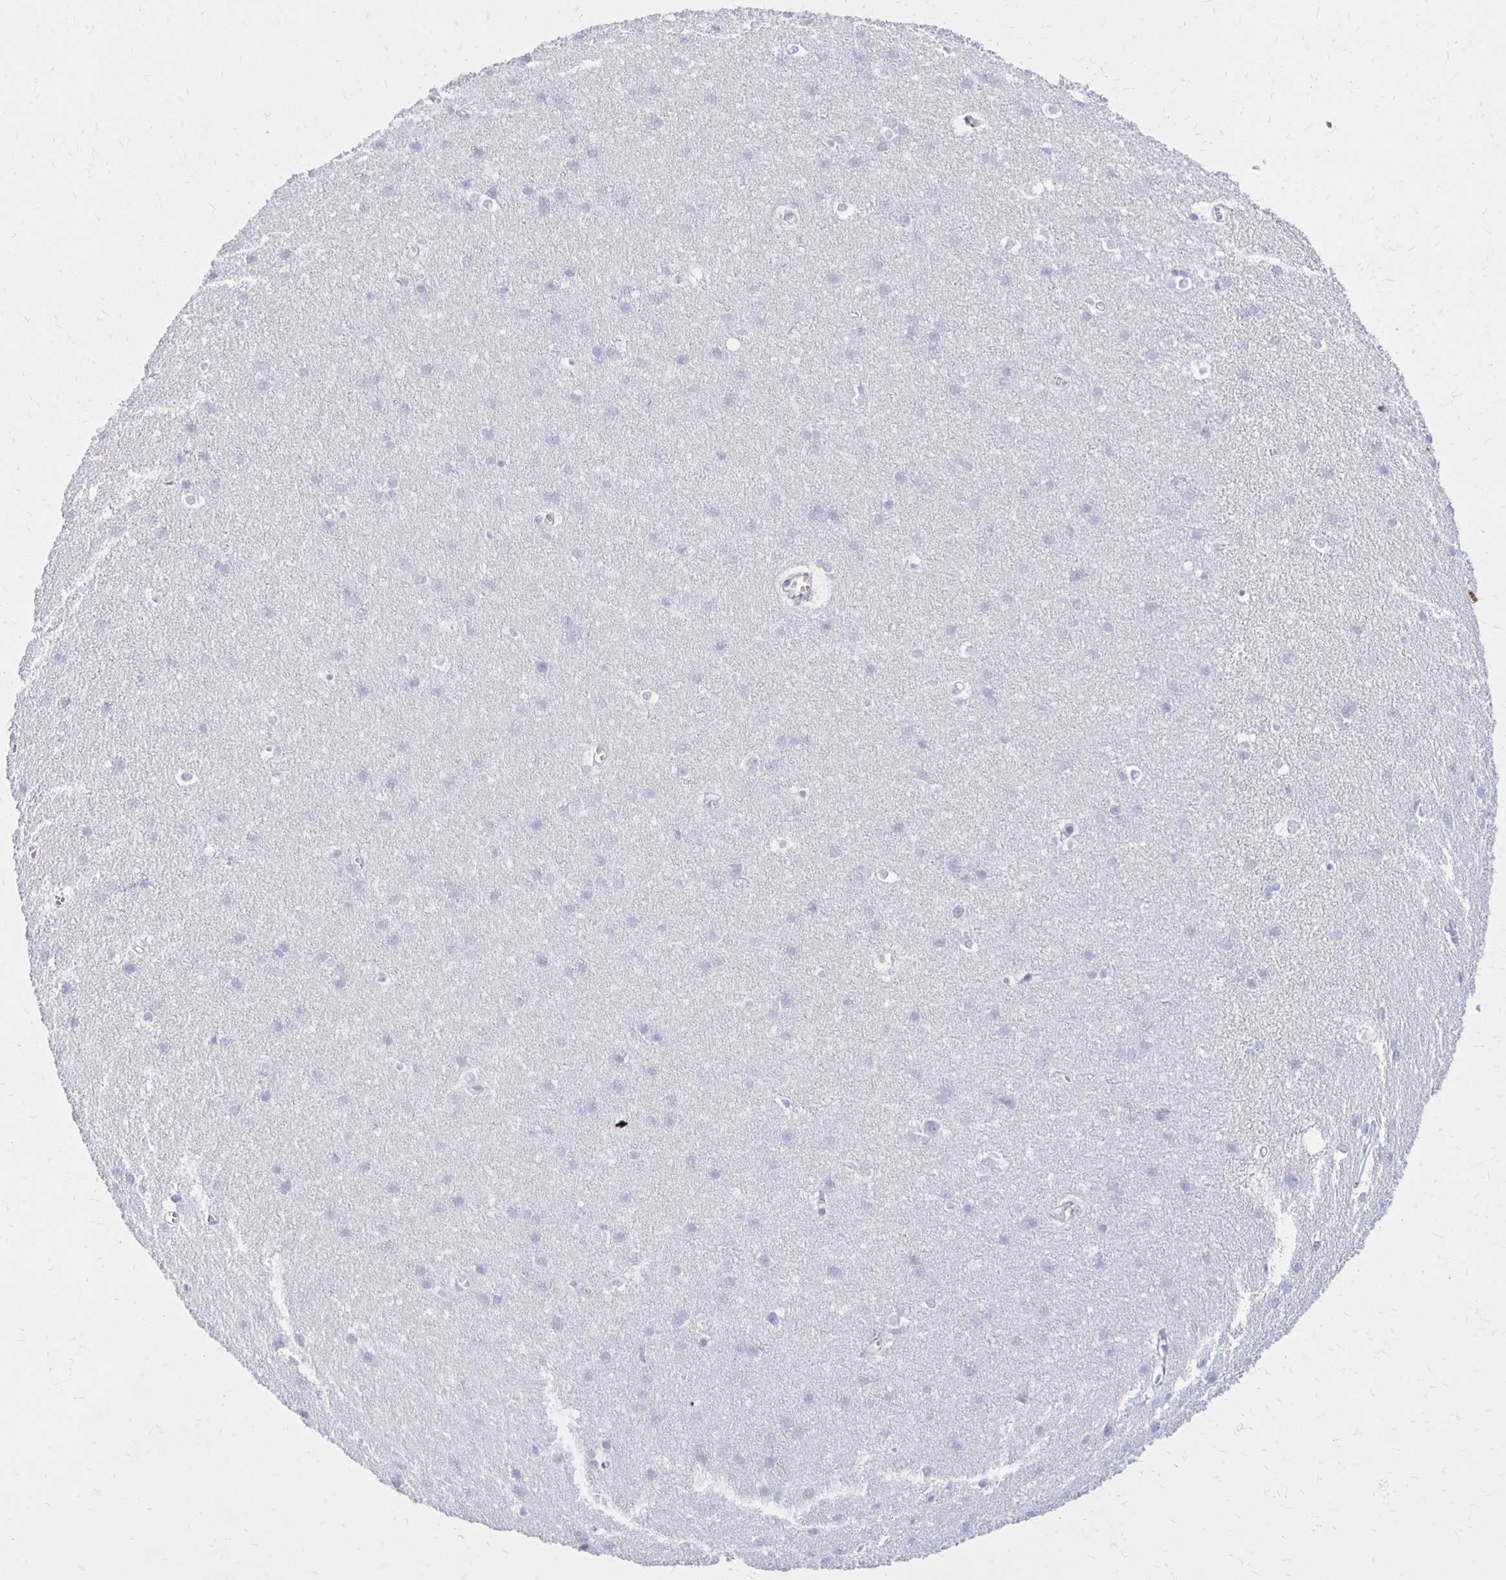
{"staining": {"intensity": "negative", "quantity": "none", "location": "none"}, "tissue": "cerebral cortex", "cell_type": "Endothelial cells", "image_type": "normal", "snomed": [{"axis": "morphology", "description": "Normal tissue, NOS"}, {"axis": "topography", "description": "Cerebral cortex"}], "caption": "DAB immunohistochemical staining of unremarkable human cerebral cortex displays no significant staining in endothelial cells.", "gene": "CCL21", "patient": {"sex": "male", "age": 37}}